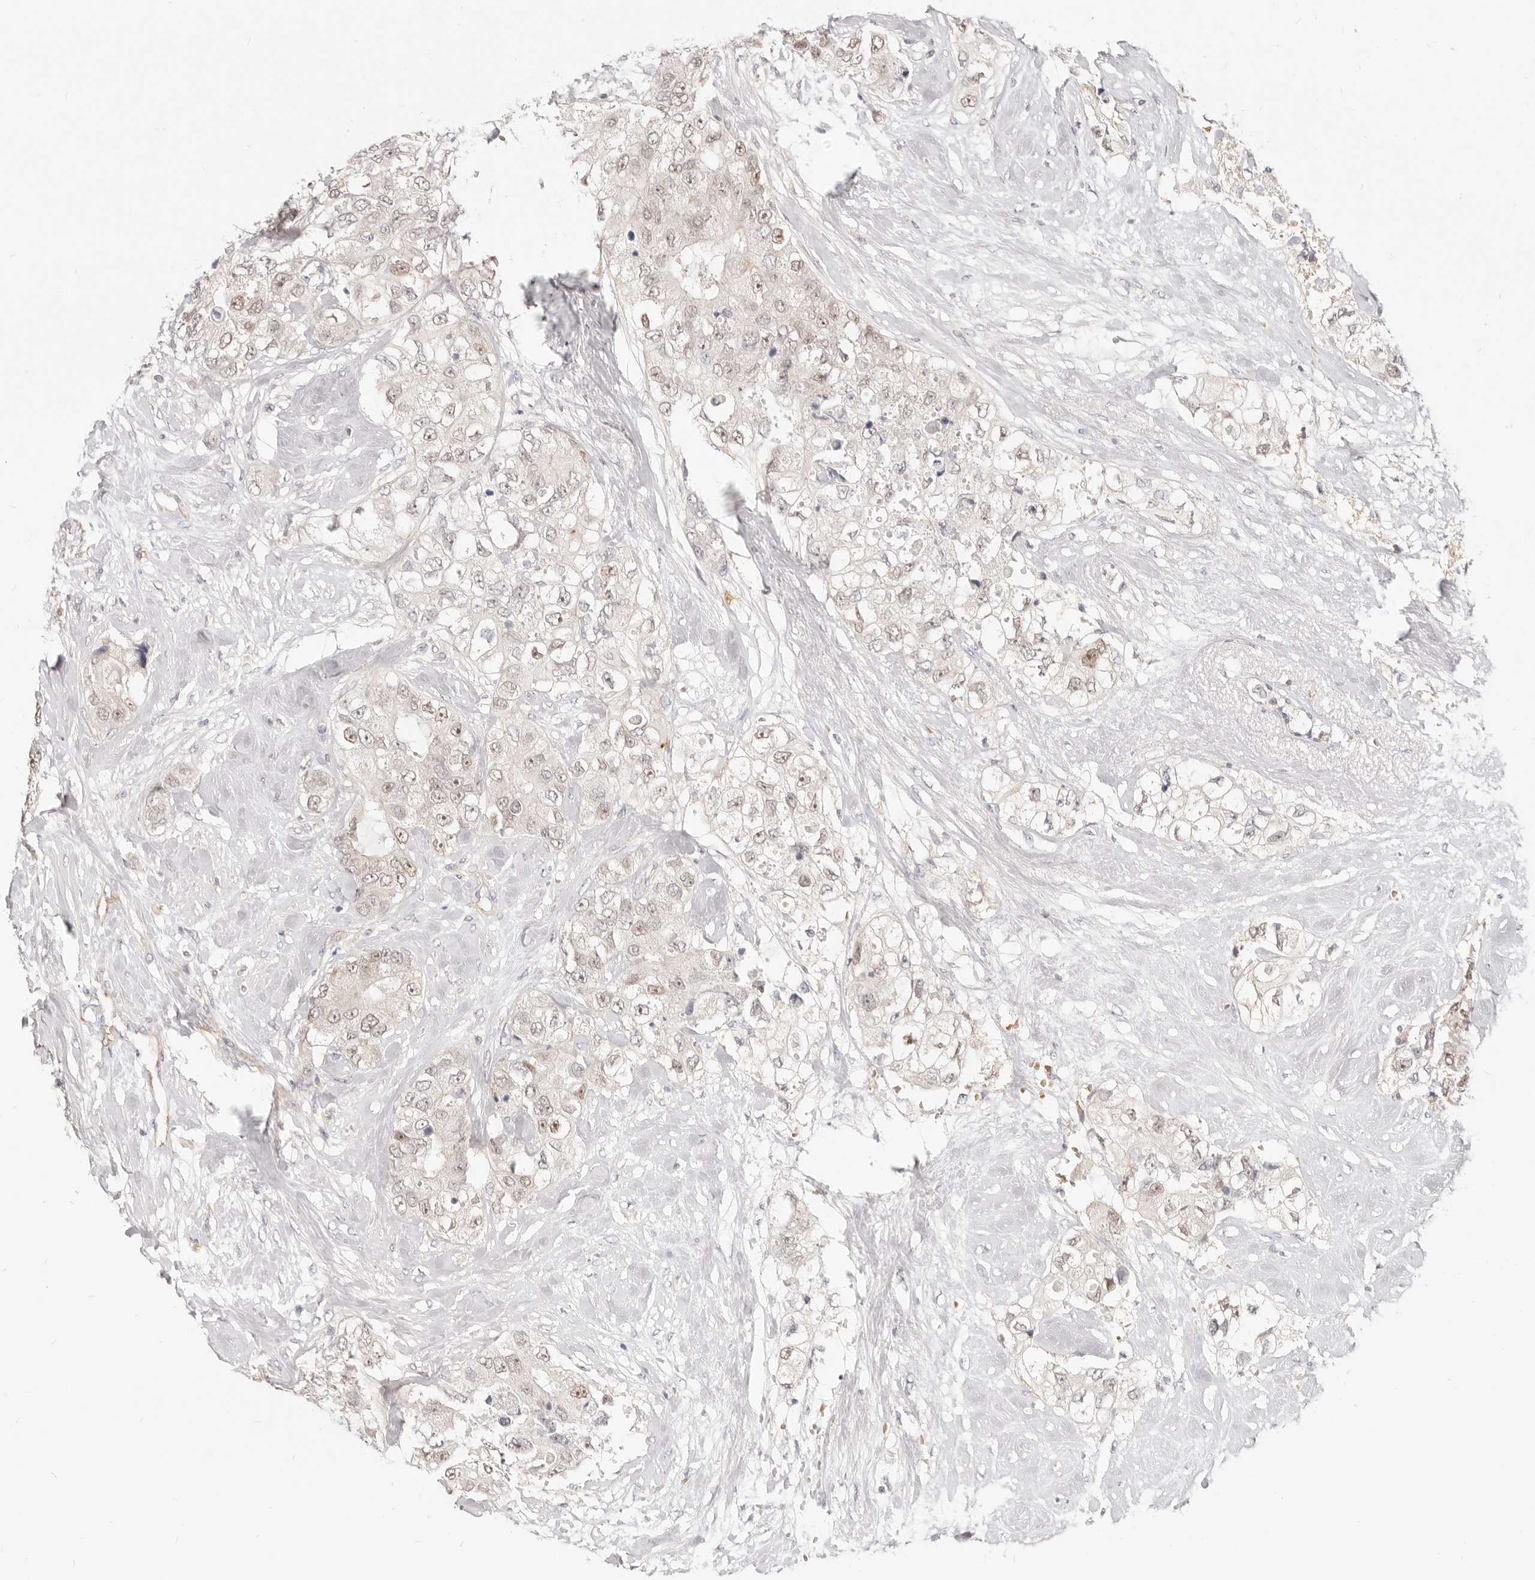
{"staining": {"intensity": "moderate", "quantity": "<25%", "location": "nuclear"}, "tissue": "breast cancer", "cell_type": "Tumor cells", "image_type": "cancer", "snomed": [{"axis": "morphology", "description": "Duct carcinoma"}, {"axis": "topography", "description": "Breast"}], "caption": "There is low levels of moderate nuclear expression in tumor cells of breast infiltrating ductal carcinoma, as demonstrated by immunohistochemical staining (brown color).", "gene": "LTB4R2", "patient": {"sex": "female", "age": 62}}